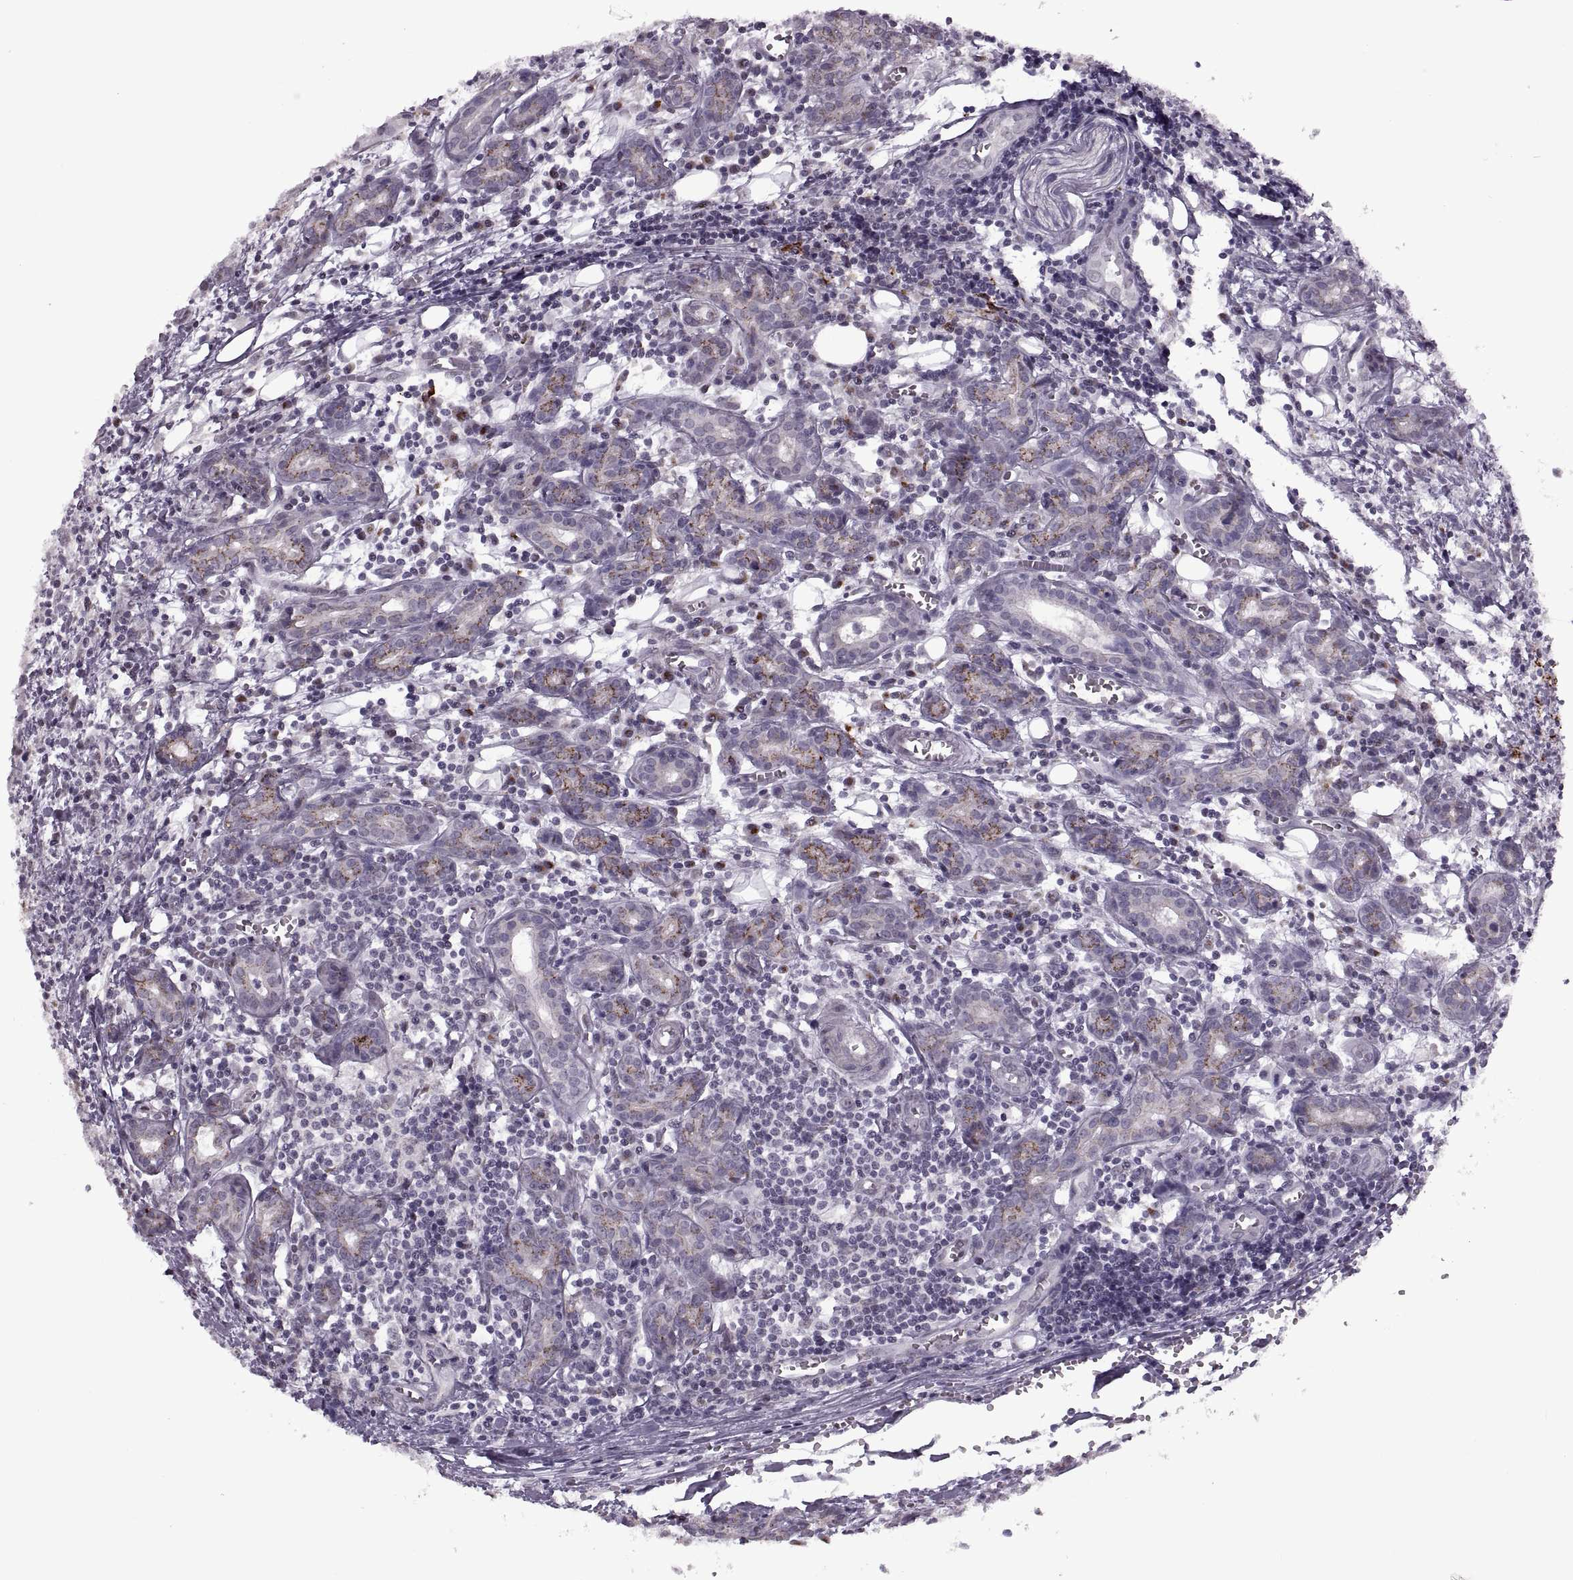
{"staining": {"intensity": "moderate", "quantity": "<25%", "location": "cytoplasmic/membranous"}, "tissue": "head and neck cancer", "cell_type": "Tumor cells", "image_type": "cancer", "snomed": [{"axis": "morphology", "description": "Adenocarcinoma, NOS"}, {"axis": "topography", "description": "Head-Neck"}], "caption": "Head and neck cancer (adenocarcinoma) stained for a protein (brown) displays moderate cytoplasmic/membranous positive expression in approximately <25% of tumor cells.", "gene": "PRSS37", "patient": {"sex": "male", "age": 76}}